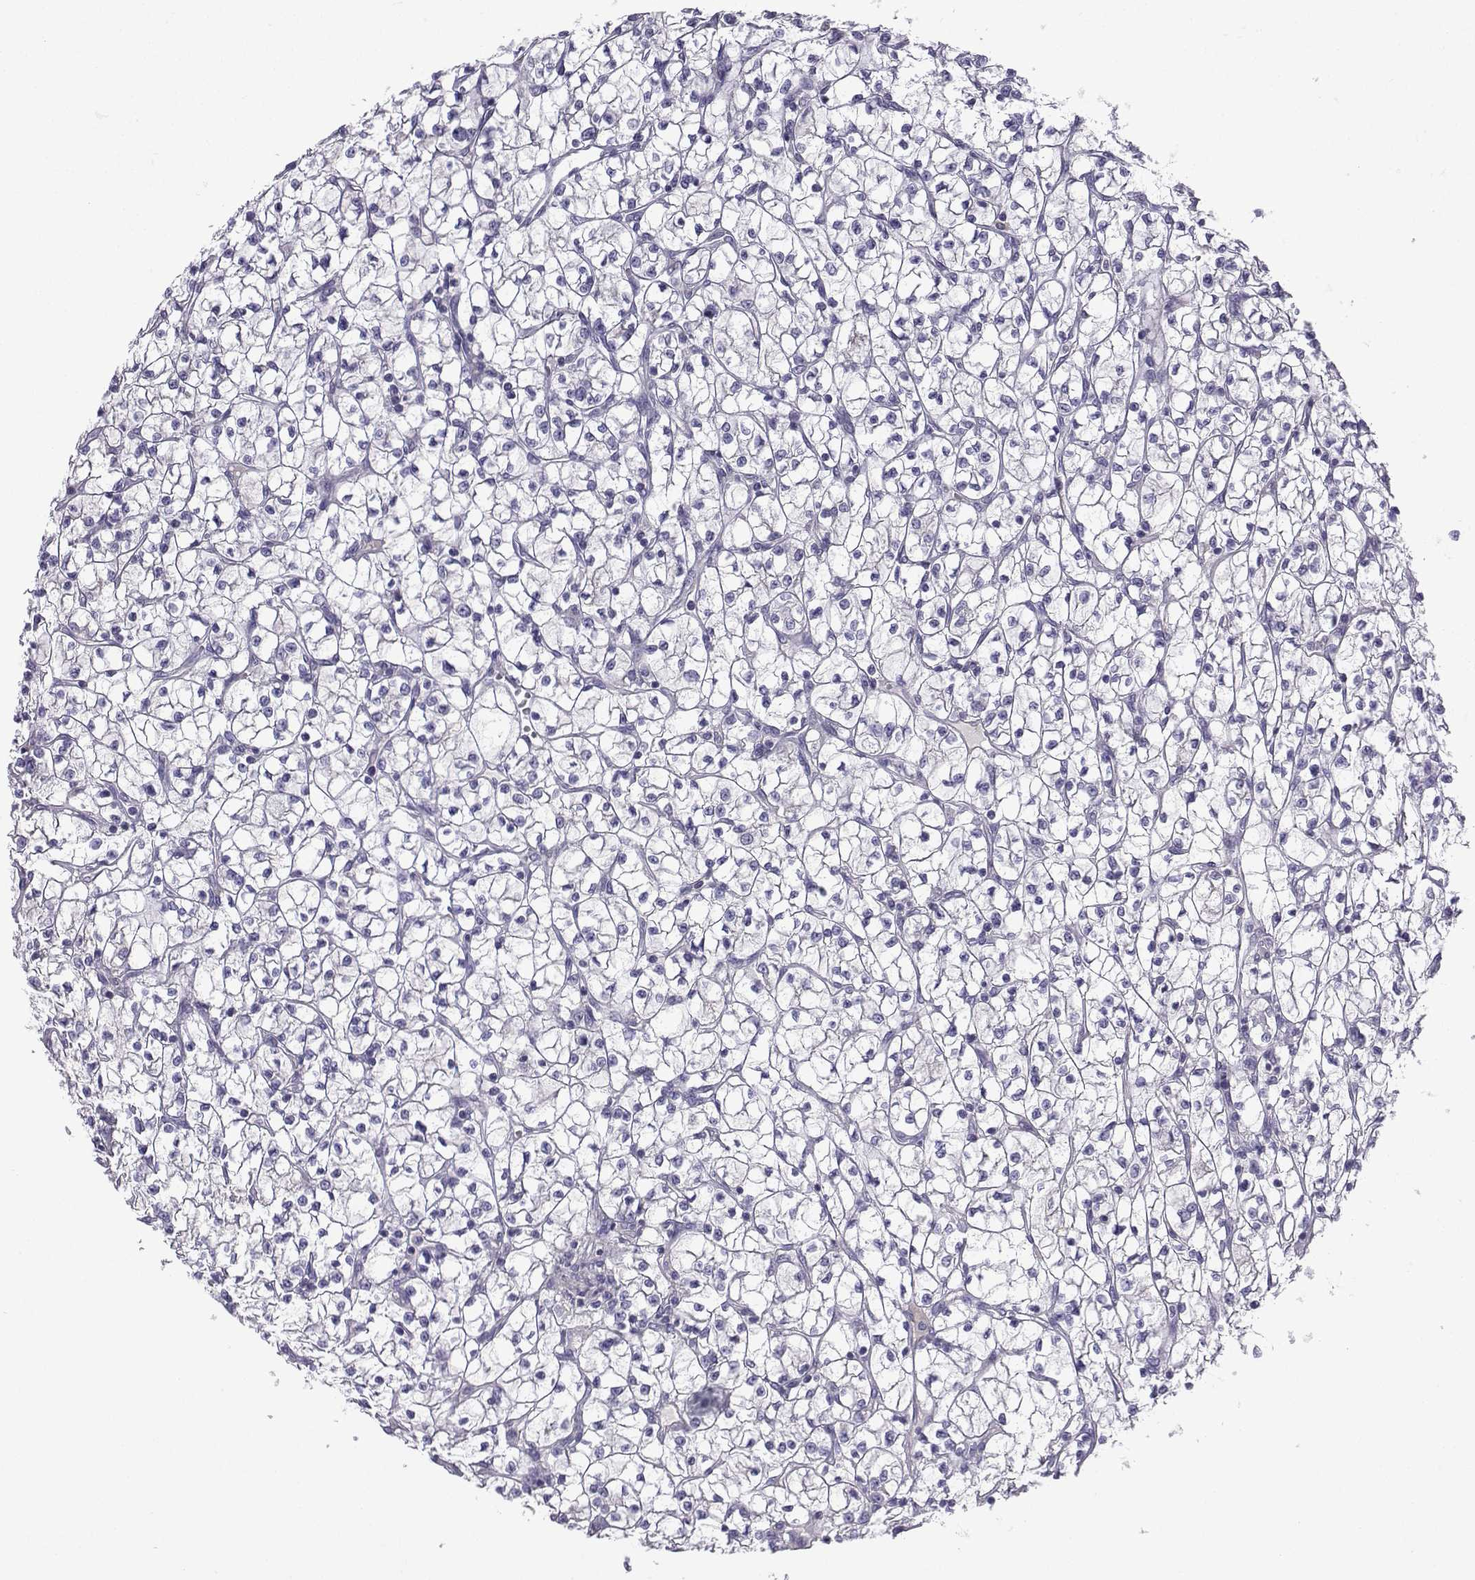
{"staining": {"intensity": "negative", "quantity": "none", "location": "none"}, "tissue": "renal cancer", "cell_type": "Tumor cells", "image_type": "cancer", "snomed": [{"axis": "morphology", "description": "Adenocarcinoma, NOS"}, {"axis": "topography", "description": "Kidney"}], "caption": "Tumor cells are negative for brown protein staining in adenocarcinoma (renal).", "gene": "SPACA7", "patient": {"sex": "female", "age": 64}}